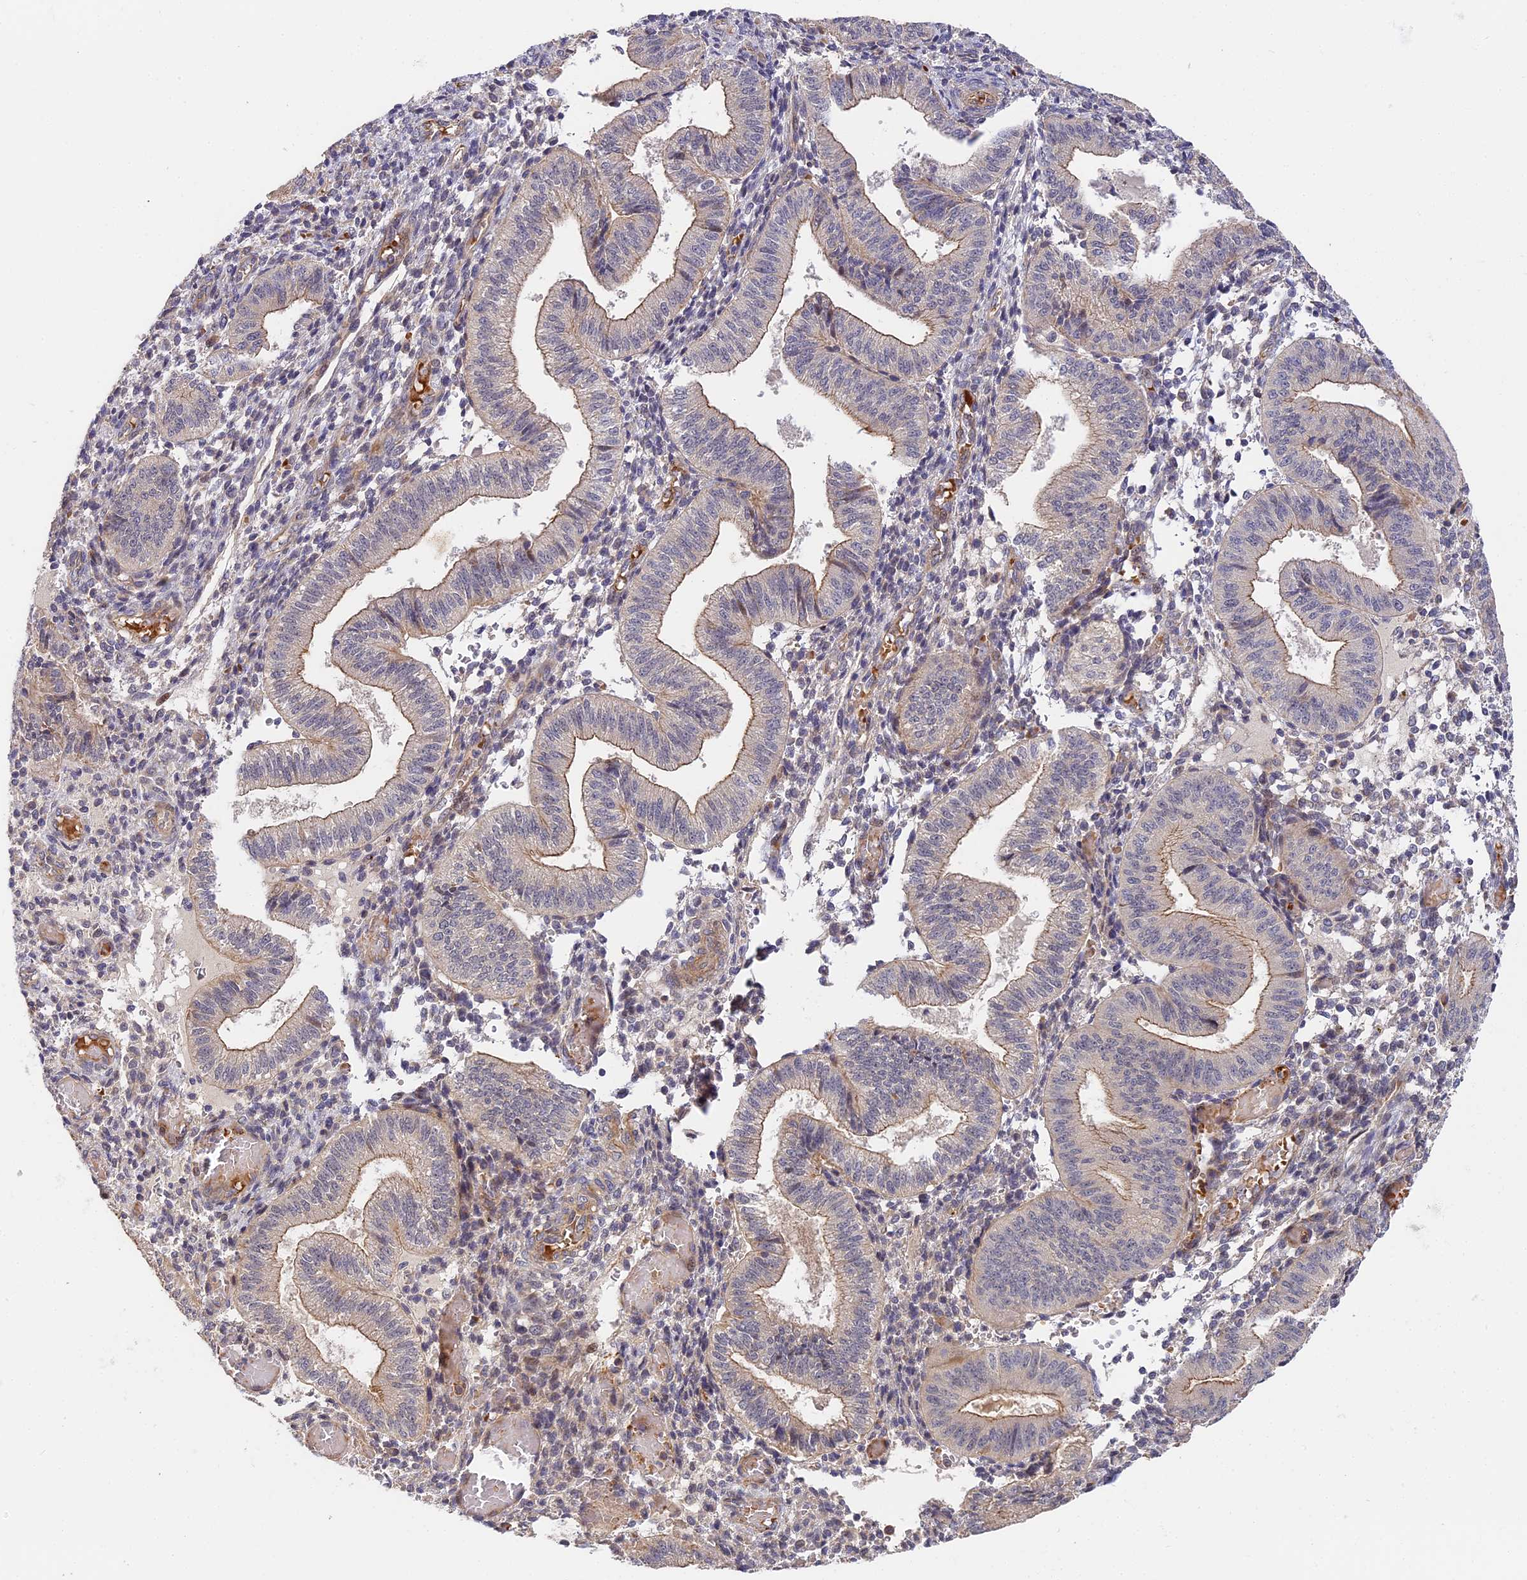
{"staining": {"intensity": "moderate", "quantity": "25%-75%", "location": "cytoplasmic/membranous"}, "tissue": "endometrium", "cell_type": "Cells in endometrial stroma", "image_type": "normal", "snomed": [{"axis": "morphology", "description": "Normal tissue, NOS"}, {"axis": "topography", "description": "Endometrium"}], "caption": "The photomicrograph displays a brown stain indicating the presence of a protein in the cytoplasmic/membranous of cells in endometrial stroma in endometrium.", "gene": "MISP3", "patient": {"sex": "female", "age": 34}}